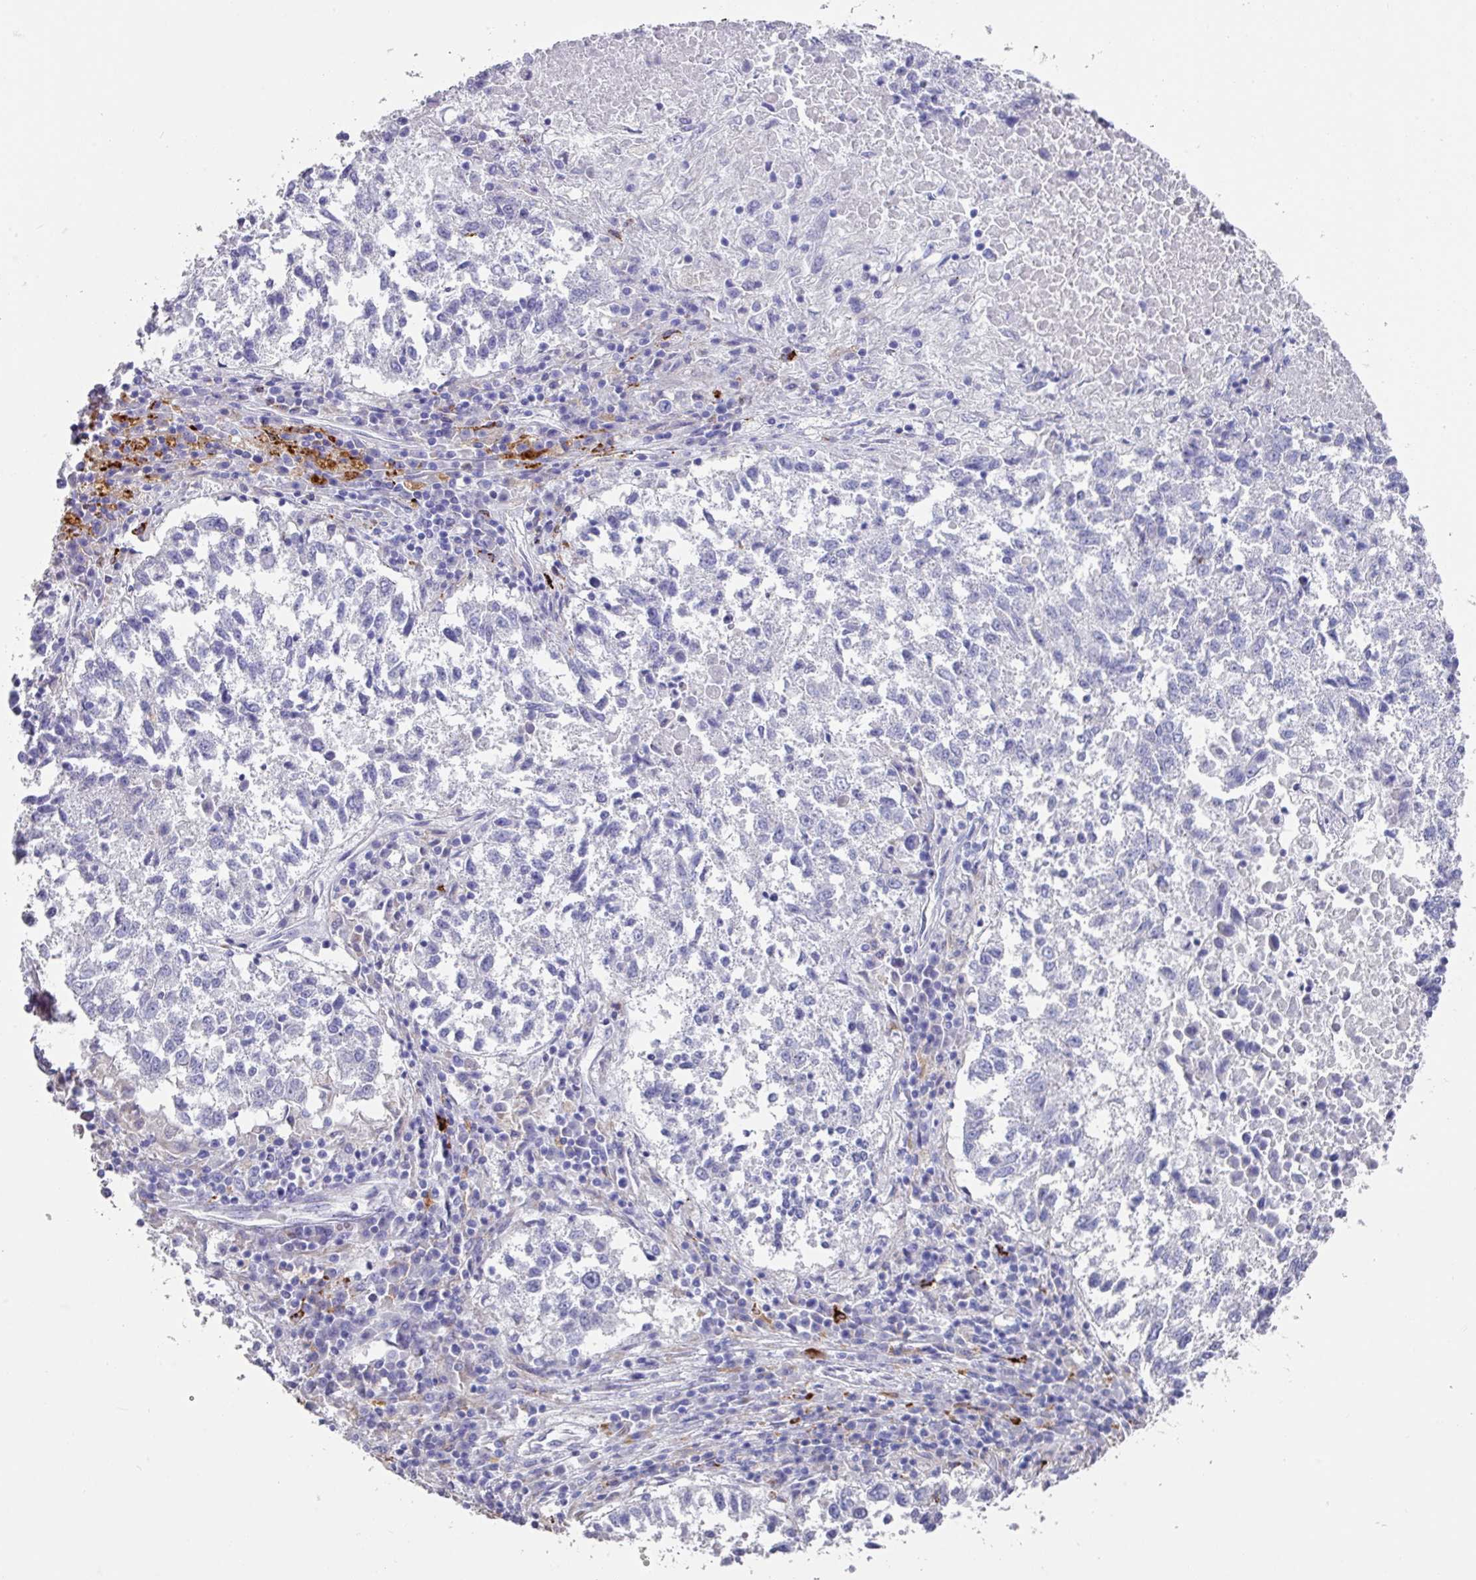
{"staining": {"intensity": "negative", "quantity": "none", "location": "none"}, "tissue": "lung cancer", "cell_type": "Tumor cells", "image_type": "cancer", "snomed": [{"axis": "morphology", "description": "Squamous cell carcinoma, NOS"}, {"axis": "topography", "description": "Lung"}], "caption": "Immunohistochemistry (IHC) photomicrograph of neoplastic tissue: human squamous cell carcinoma (lung) stained with DAB reveals no significant protein positivity in tumor cells.", "gene": "CPVL", "patient": {"sex": "male", "age": 73}}